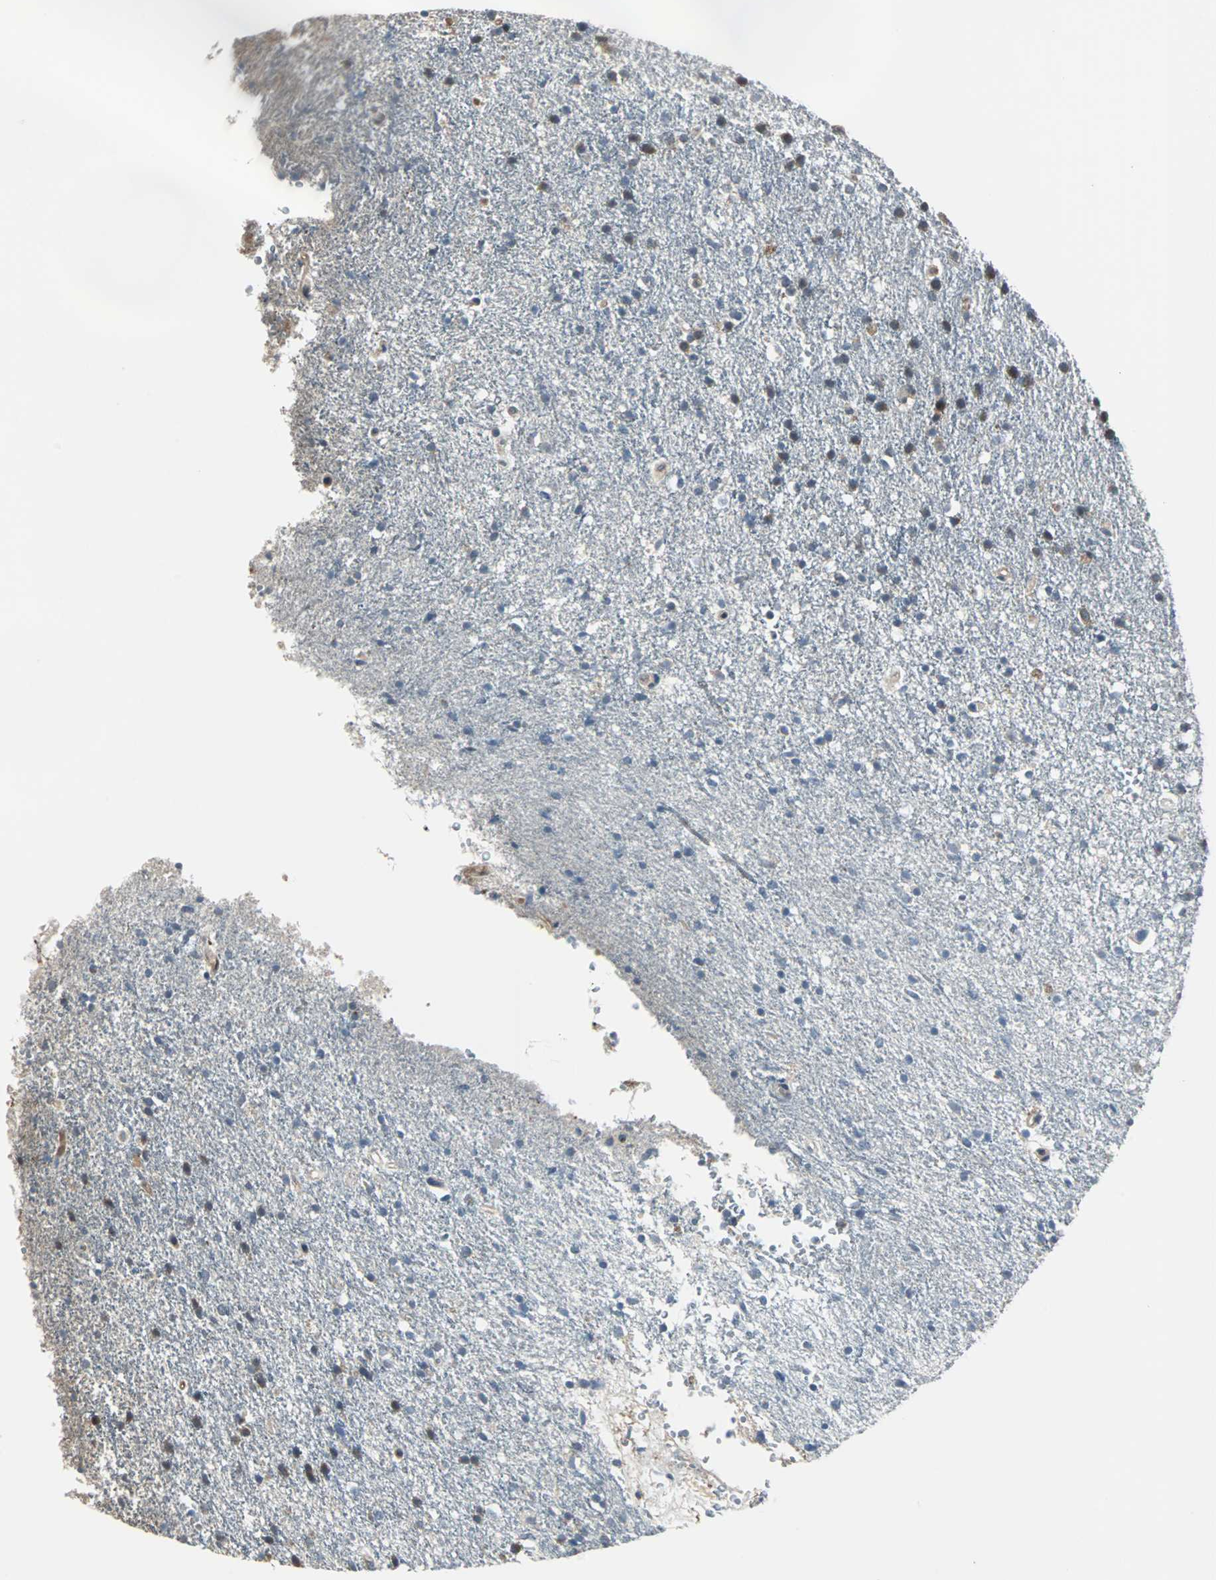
{"staining": {"intensity": "weak", "quantity": "25%-75%", "location": "cytoplasmic/membranous"}, "tissue": "glioma", "cell_type": "Tumor cells", "image_type": "cancer", "snomed": [{"axis": "morphology", "description": "Glioma, malignant, High grade"}, {"axis": "topography", "description": "Brain"}], "caption": "Protein analysis of glioma tissue shows weak cytoplasmic/membranous staining in approximately 25%-75% of tumor cells. (DAB (3,3'-diaminobenzidine) IHC, brown staining for protein, blue staining for nuclei).", "gene": "CHP1", "patient": {"sex": "male", "age": 33}}